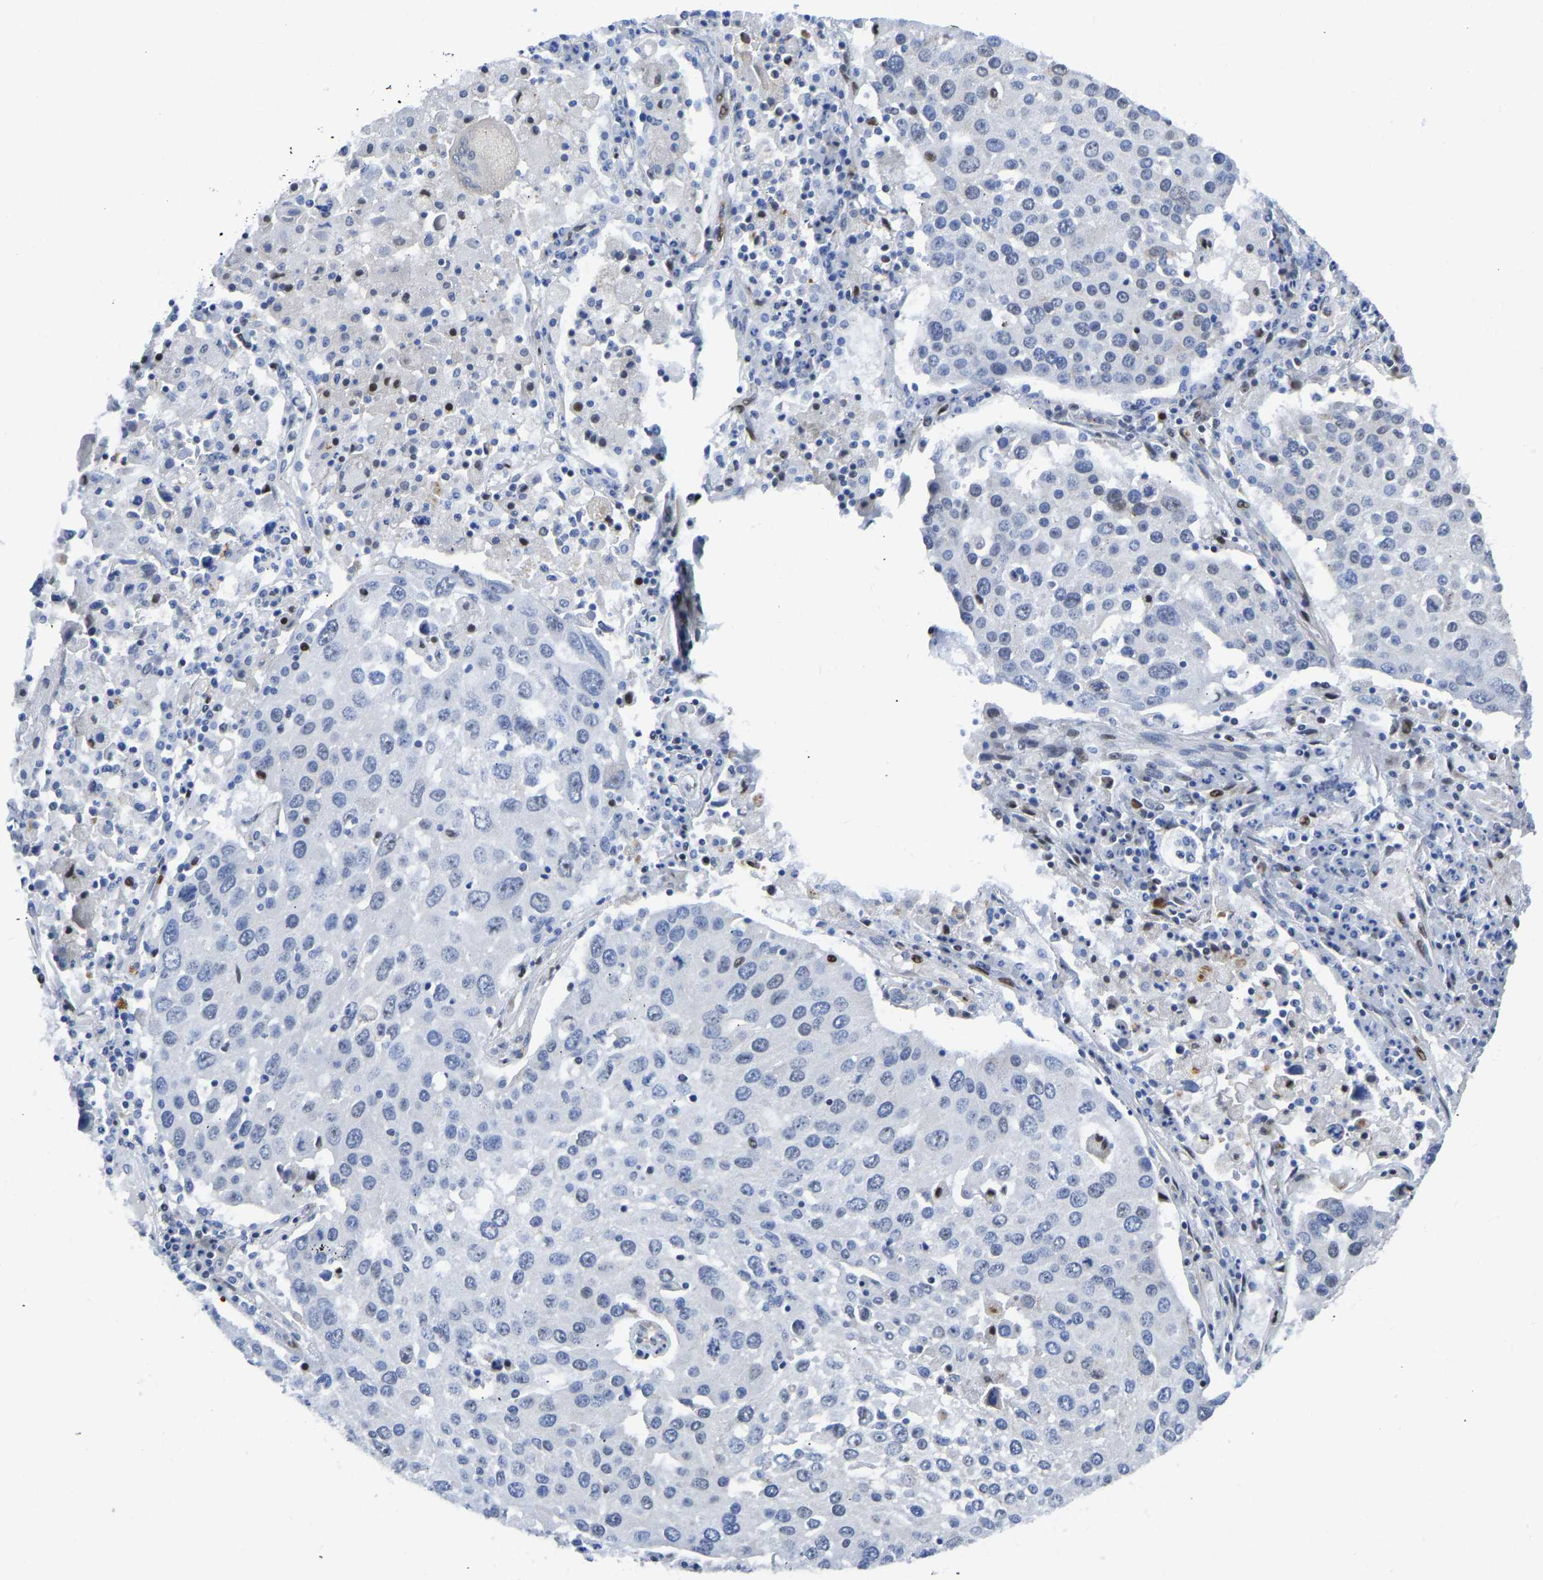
{"staining": {"intensity": "negative", "quantity": "none", "location": "none"}, "tissue": "lung cancer", "cell_type": "Tumor cells", "image_type": "cancer", "snomed": [{"axis": "morphology", "description": "Squamous cell carcinoma, NOS"}, {"axis": "topography", "description": "Lung"}], "caption": "Protein analysis of lung squamous cell carcinoma demonstrates no significant staining in tumor cells.", "gene": "HDAC5", "patient": {"sex": "male", "age": 65}}